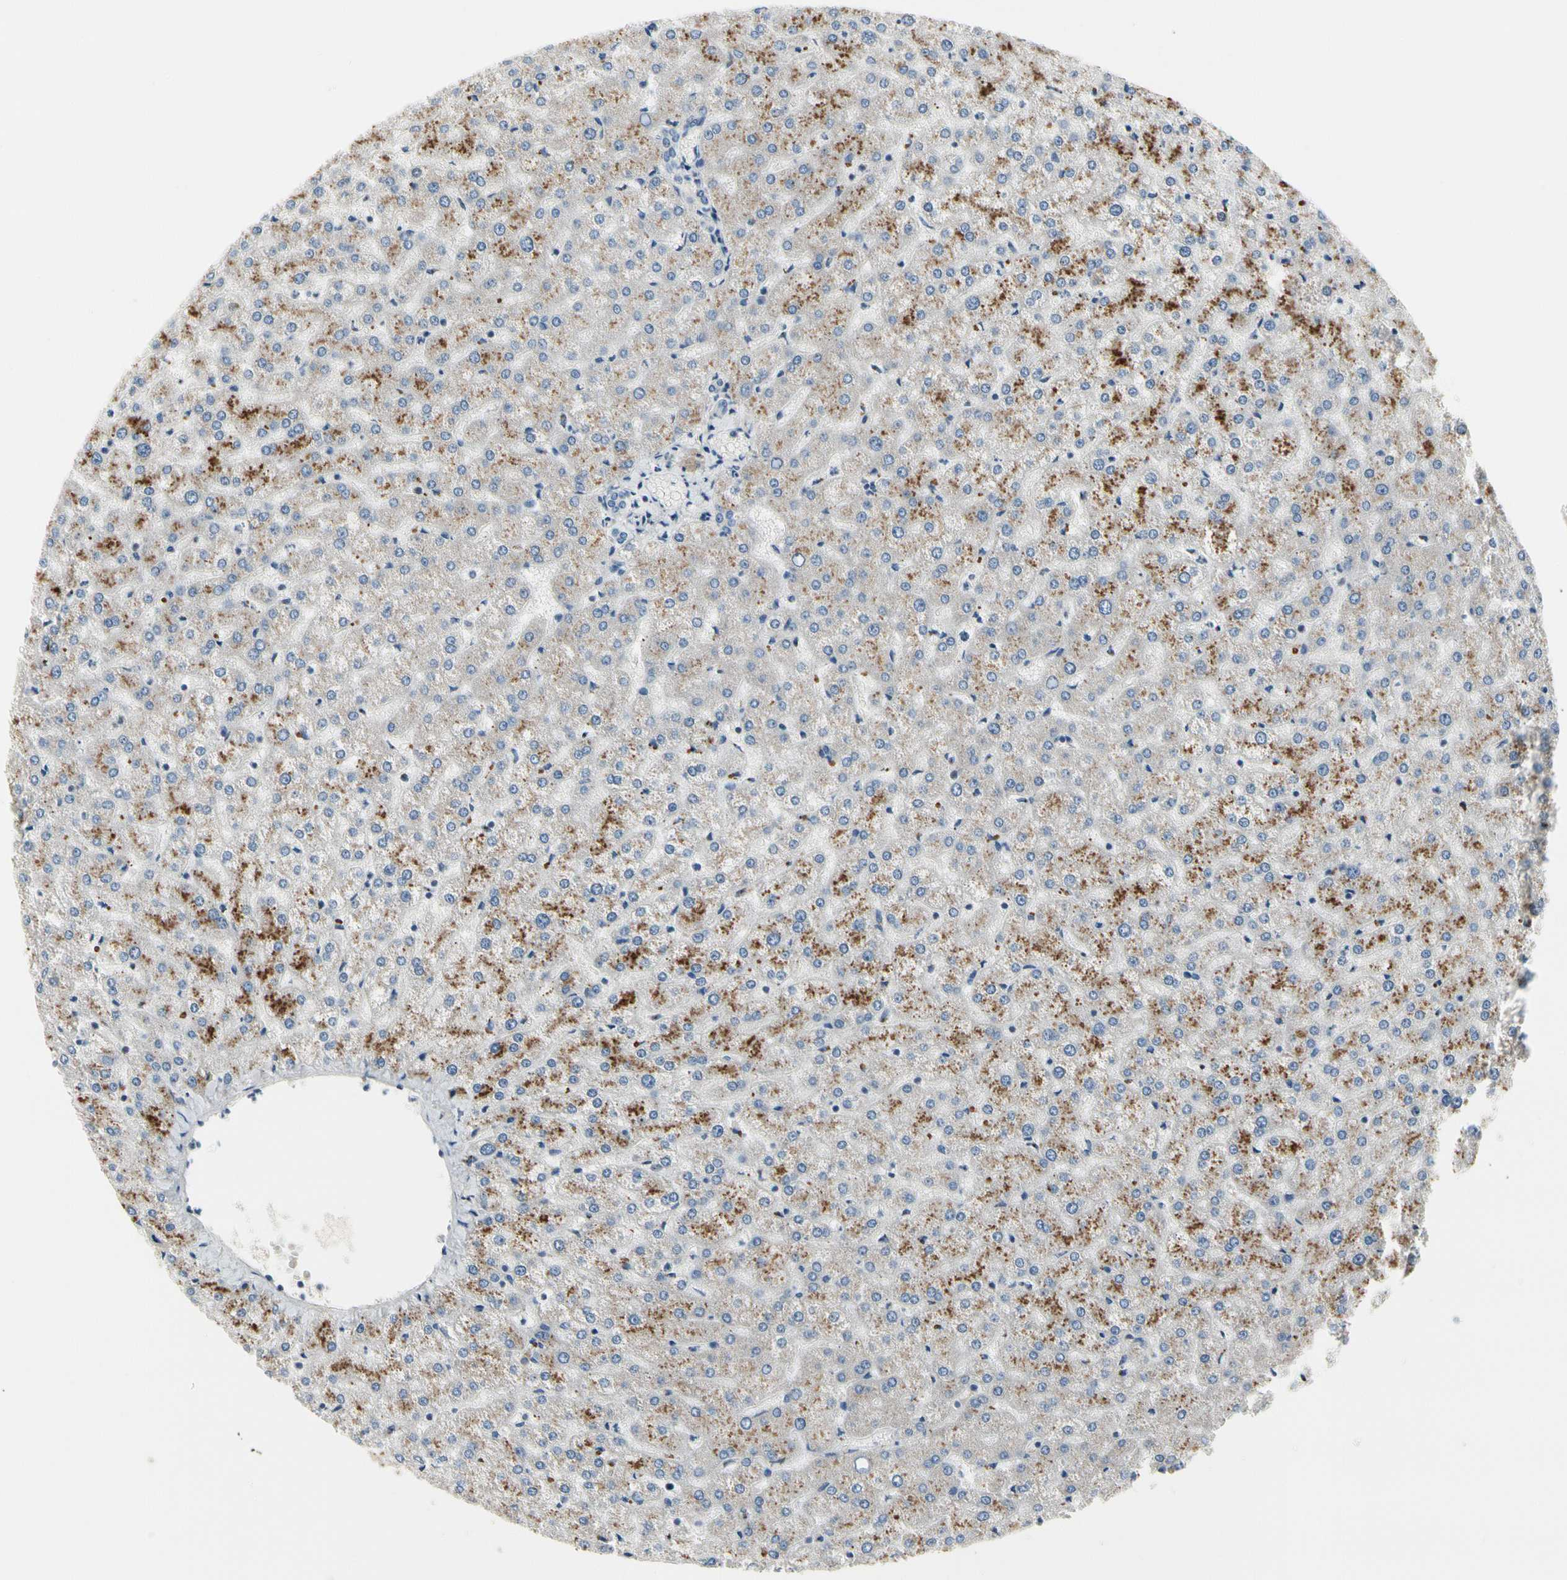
{"staining": {"intensity": "negative", "quantity": "none", "location": "none"}, "tissue": "liver", "cell_type": "Cholangiocytes", "image_type": "normal", "snomed": [{"axis": "morphology", "description": "Normal tissue, NOS"}, {"axis": "topography", "description": "Liver"}], "caption": "IHC image of benign liver: liver stained with DAB (3,3'-diaminobenzidine) reveals no significant protein staining in cholangiocytes.", "gene": "NFASC", "patient": {"sex": "female", "age": 32}}